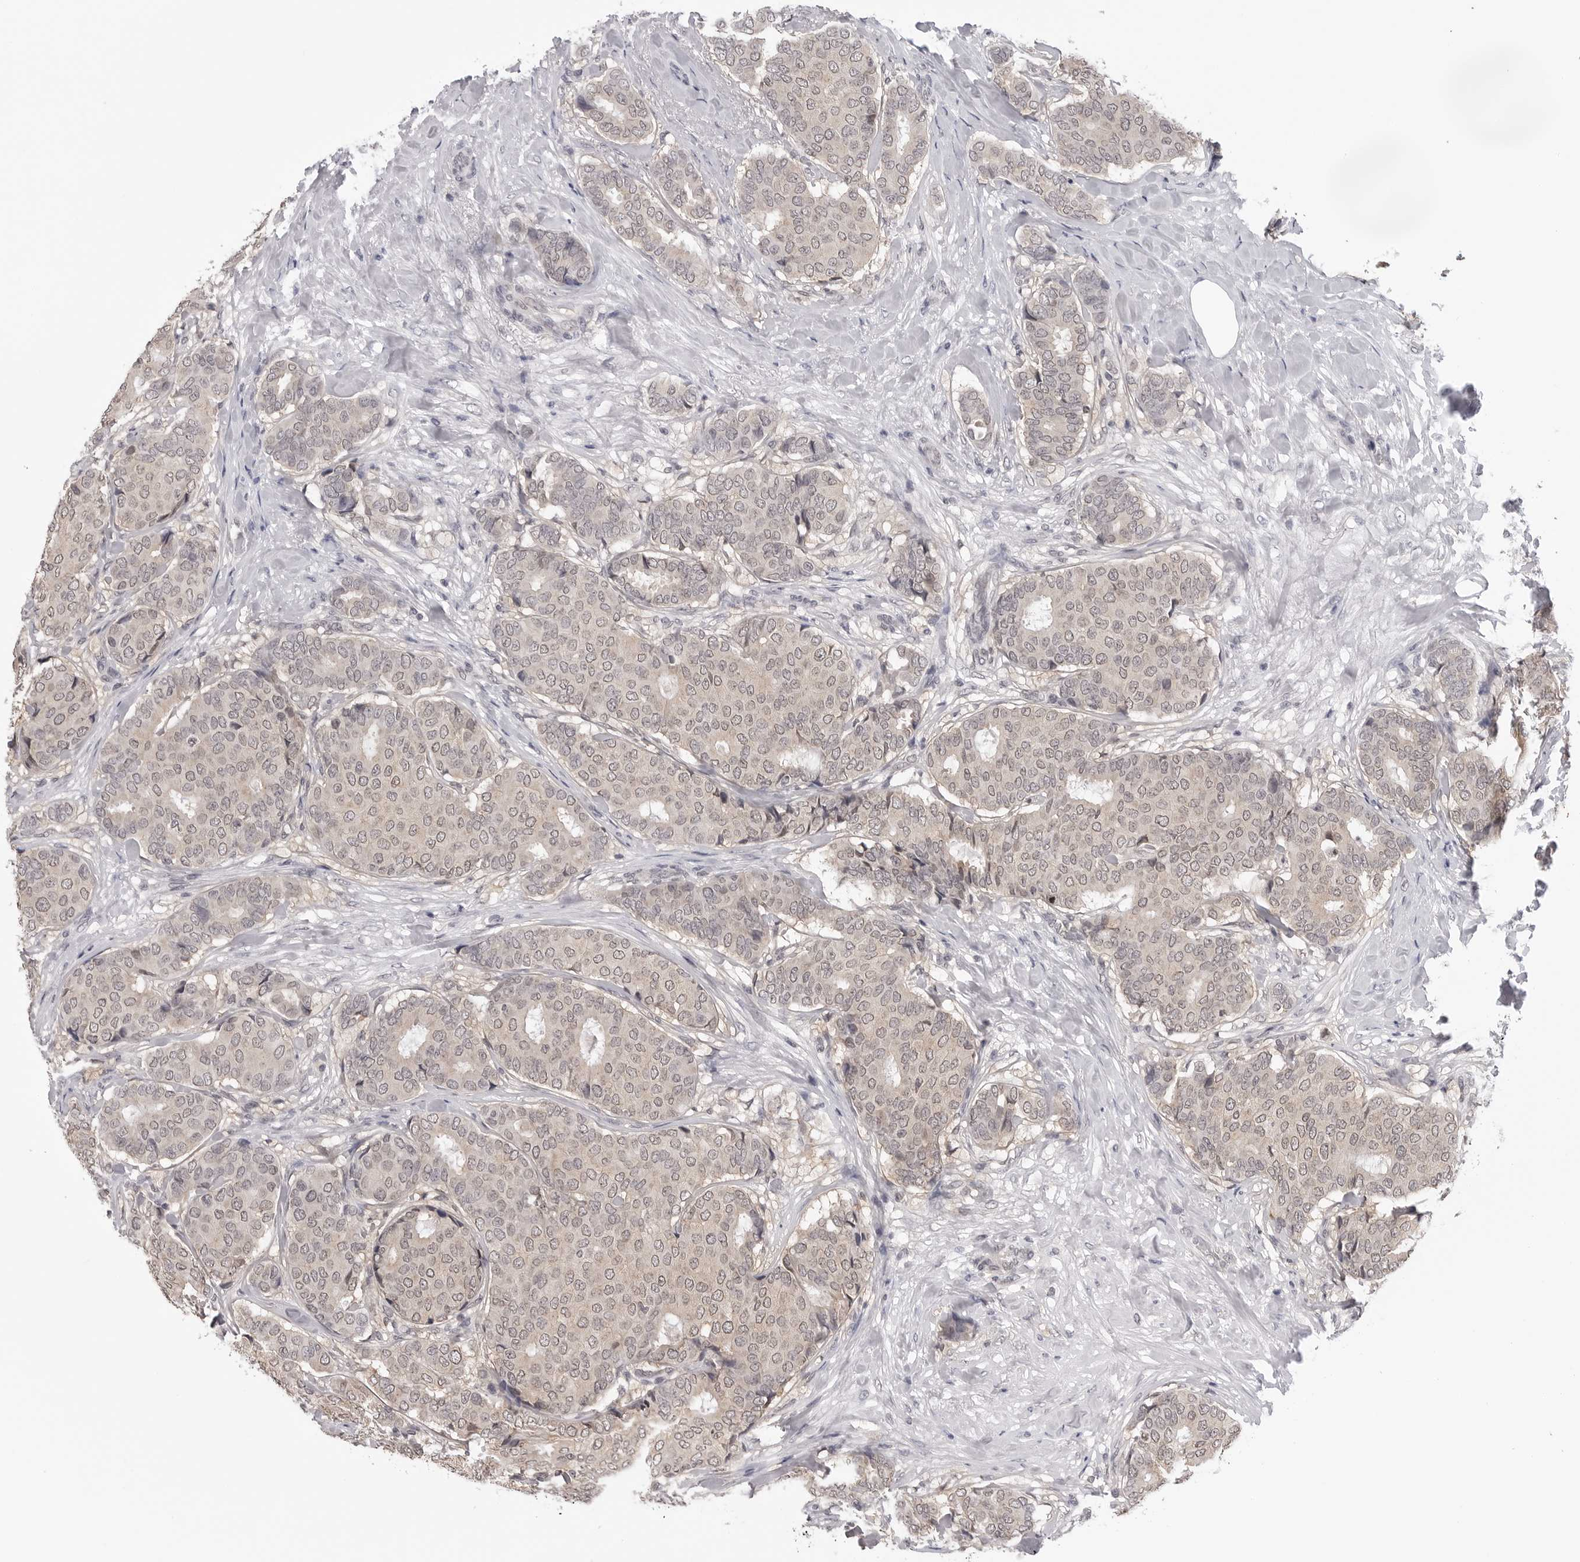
{"staining": {"intensity": "negative", "quantity": "none", "location": "none"}, "tissue": "breast cancer", "cell_type": "Tumor cells", "image_type": "cancer", "snomed": [{"axis": "morphology", "description": "Duct carcinoma"}, {"axis": "topography", "description": "Breast"}], "caption": "This photomicrograph is of intraductal carcinoma (breast) stained with immunohistochemistry (IHC) to label a protein in brown with the nuclei are counter-stained blue. There is no expression in tumor cells.", "gene": "CDK20", "patient": {"sex": "female", "age": 75}}